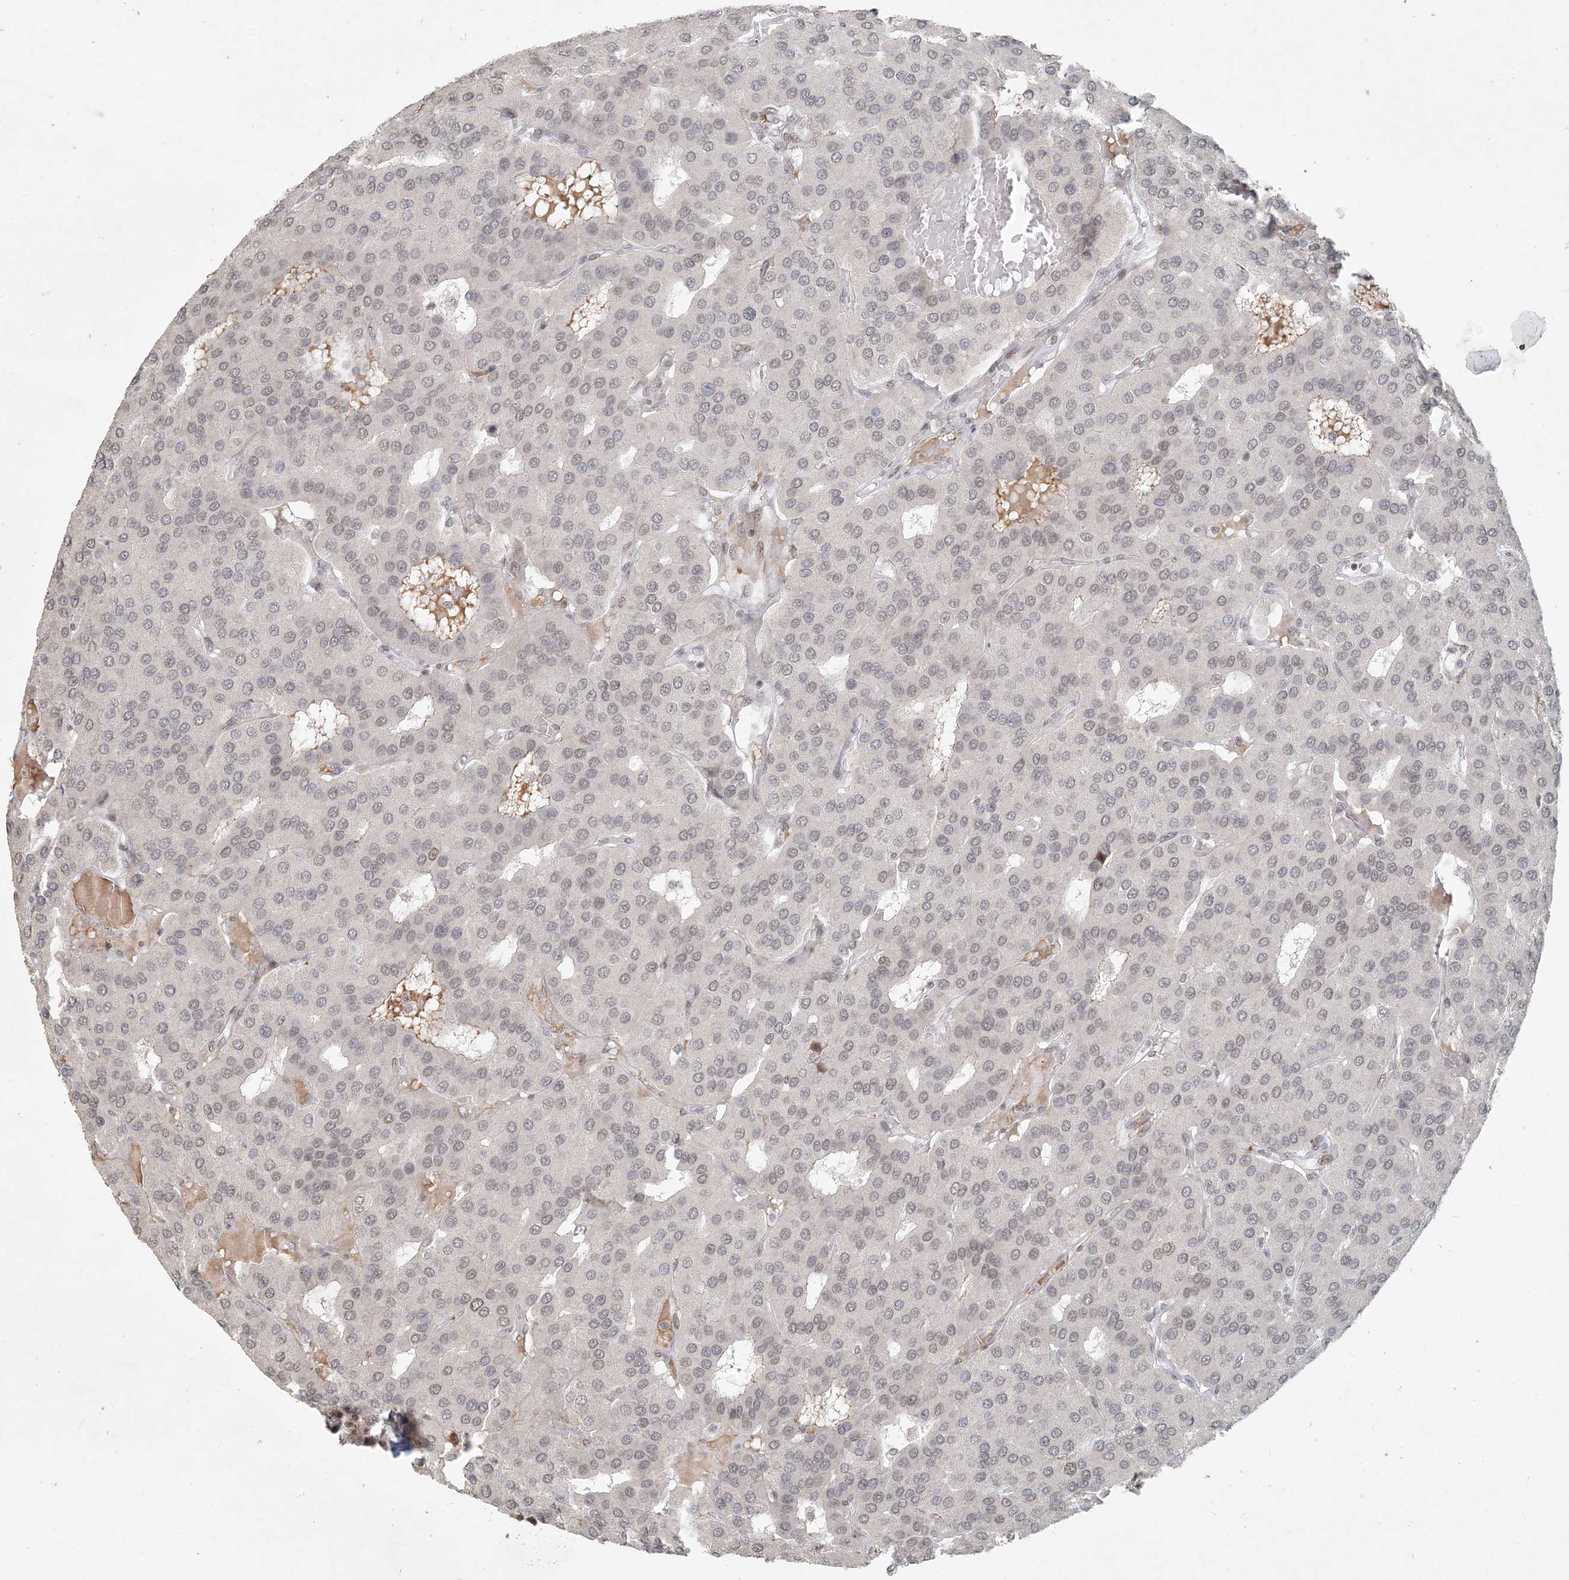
{"staining": {"intensity": "weak", "quantity": "<25%", "location": "nuclear"}, "tissue": "parathyroid gland", "cell_type": "Glandular cells", "image_type": "normal", "snomed": [{"axis": "morphology", "description": "Normal tissue, NOS"}, {"axis": "morphology", "description": "Adenoma, NOS"}, {"axis": "topography", "description": "Parathyroid gland"}], "caption": "An image of human parathyroid gland is negative for staining in glandular cells. (DAB IHC, high magnification).", "gene": "BAZ1B", "patient": {"sex": "female", "age": 86}}